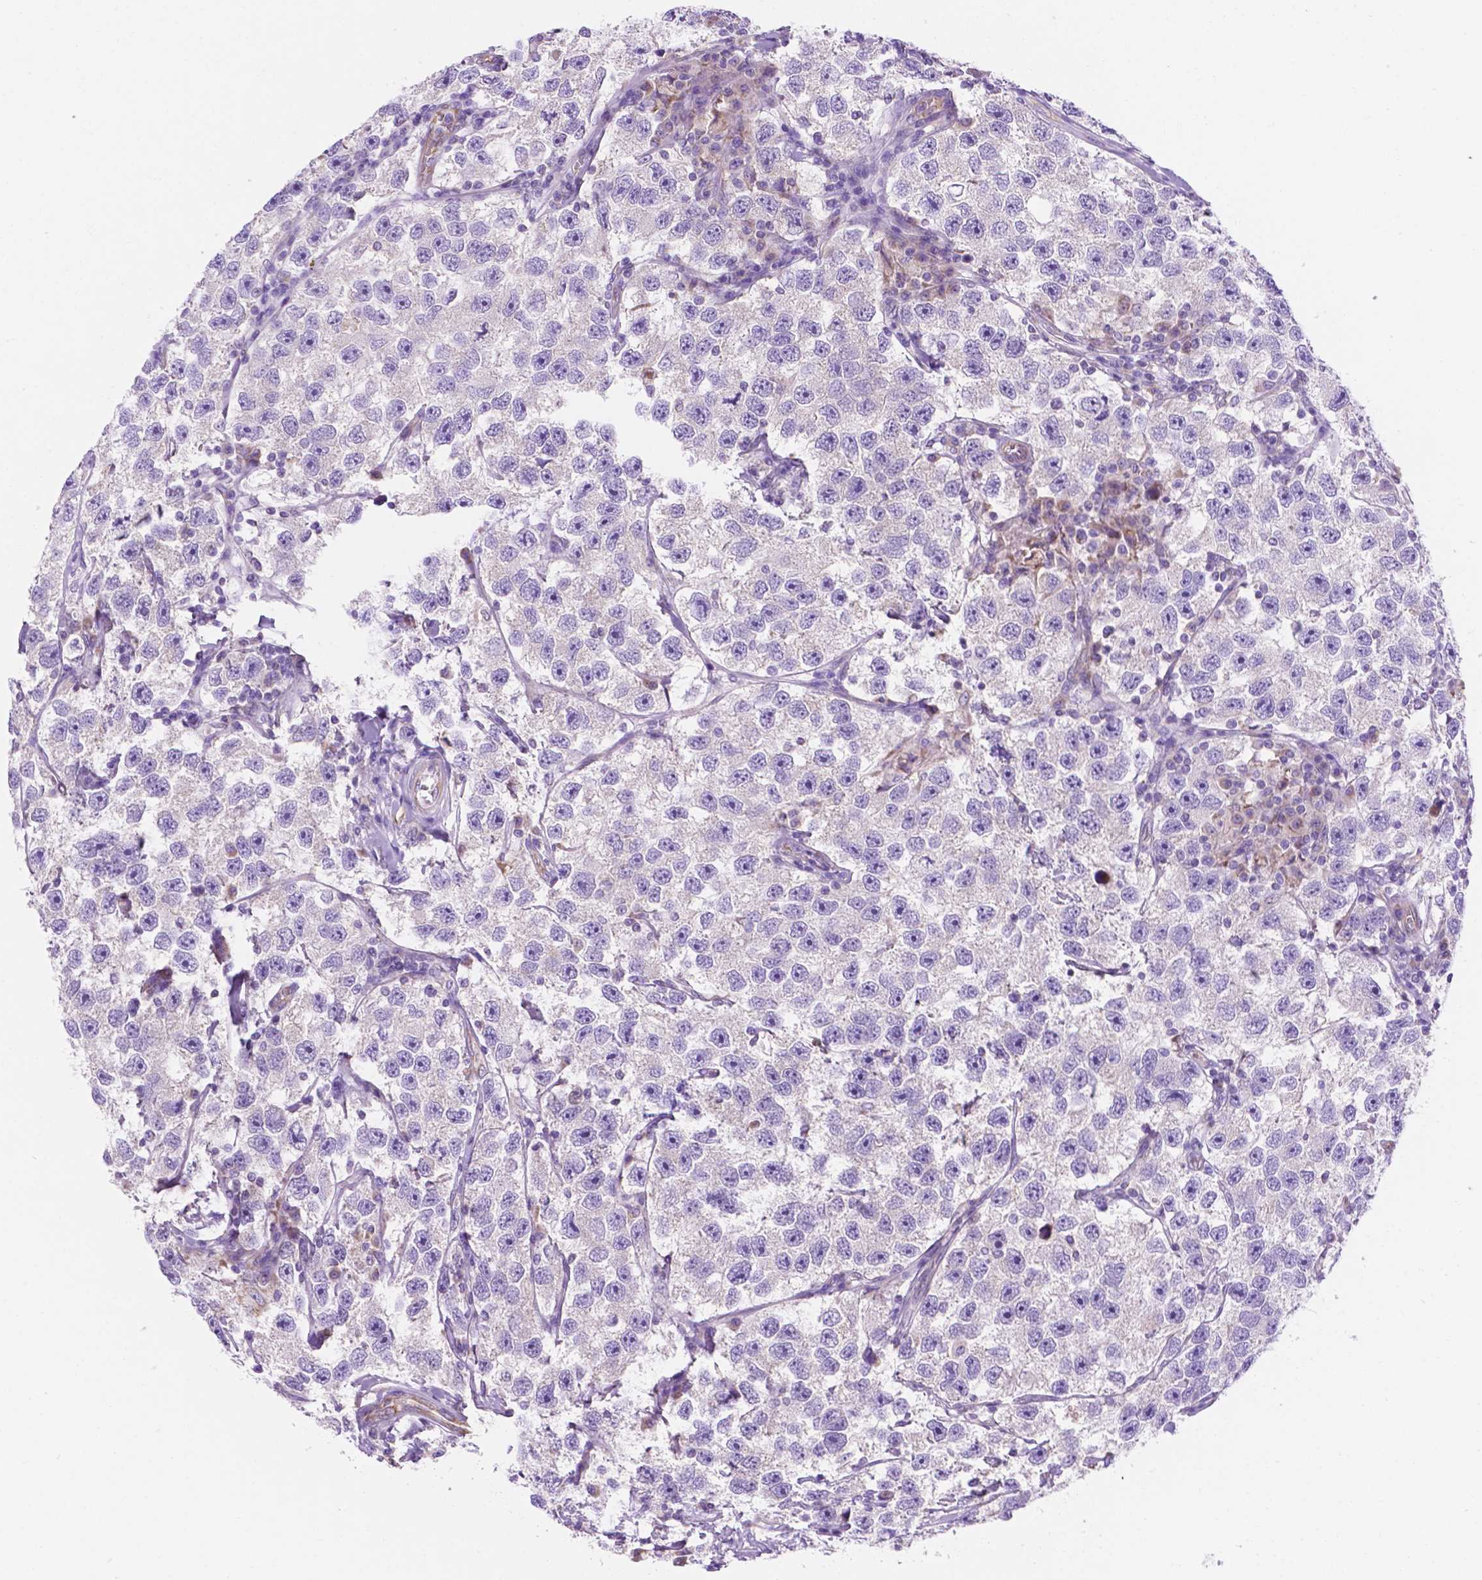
{"staining": {"intensity": "negative", "quantity": "none", "location": "none"}, "tissue": "testis cancer", "cell_type": "Tumor cells", "image_type": "cancer", "snomed": [{"axis": "morphology", "description": "Seminoma, NOS"}, {"axis": "topography", "description": "Testis"}], "caption": "This is an immunohistochemistry histopathology image of testis cancer. There is no staining in tumor cells.", "gene": "CEACAM7", "patient": {"sex": "male", "age": 26}}